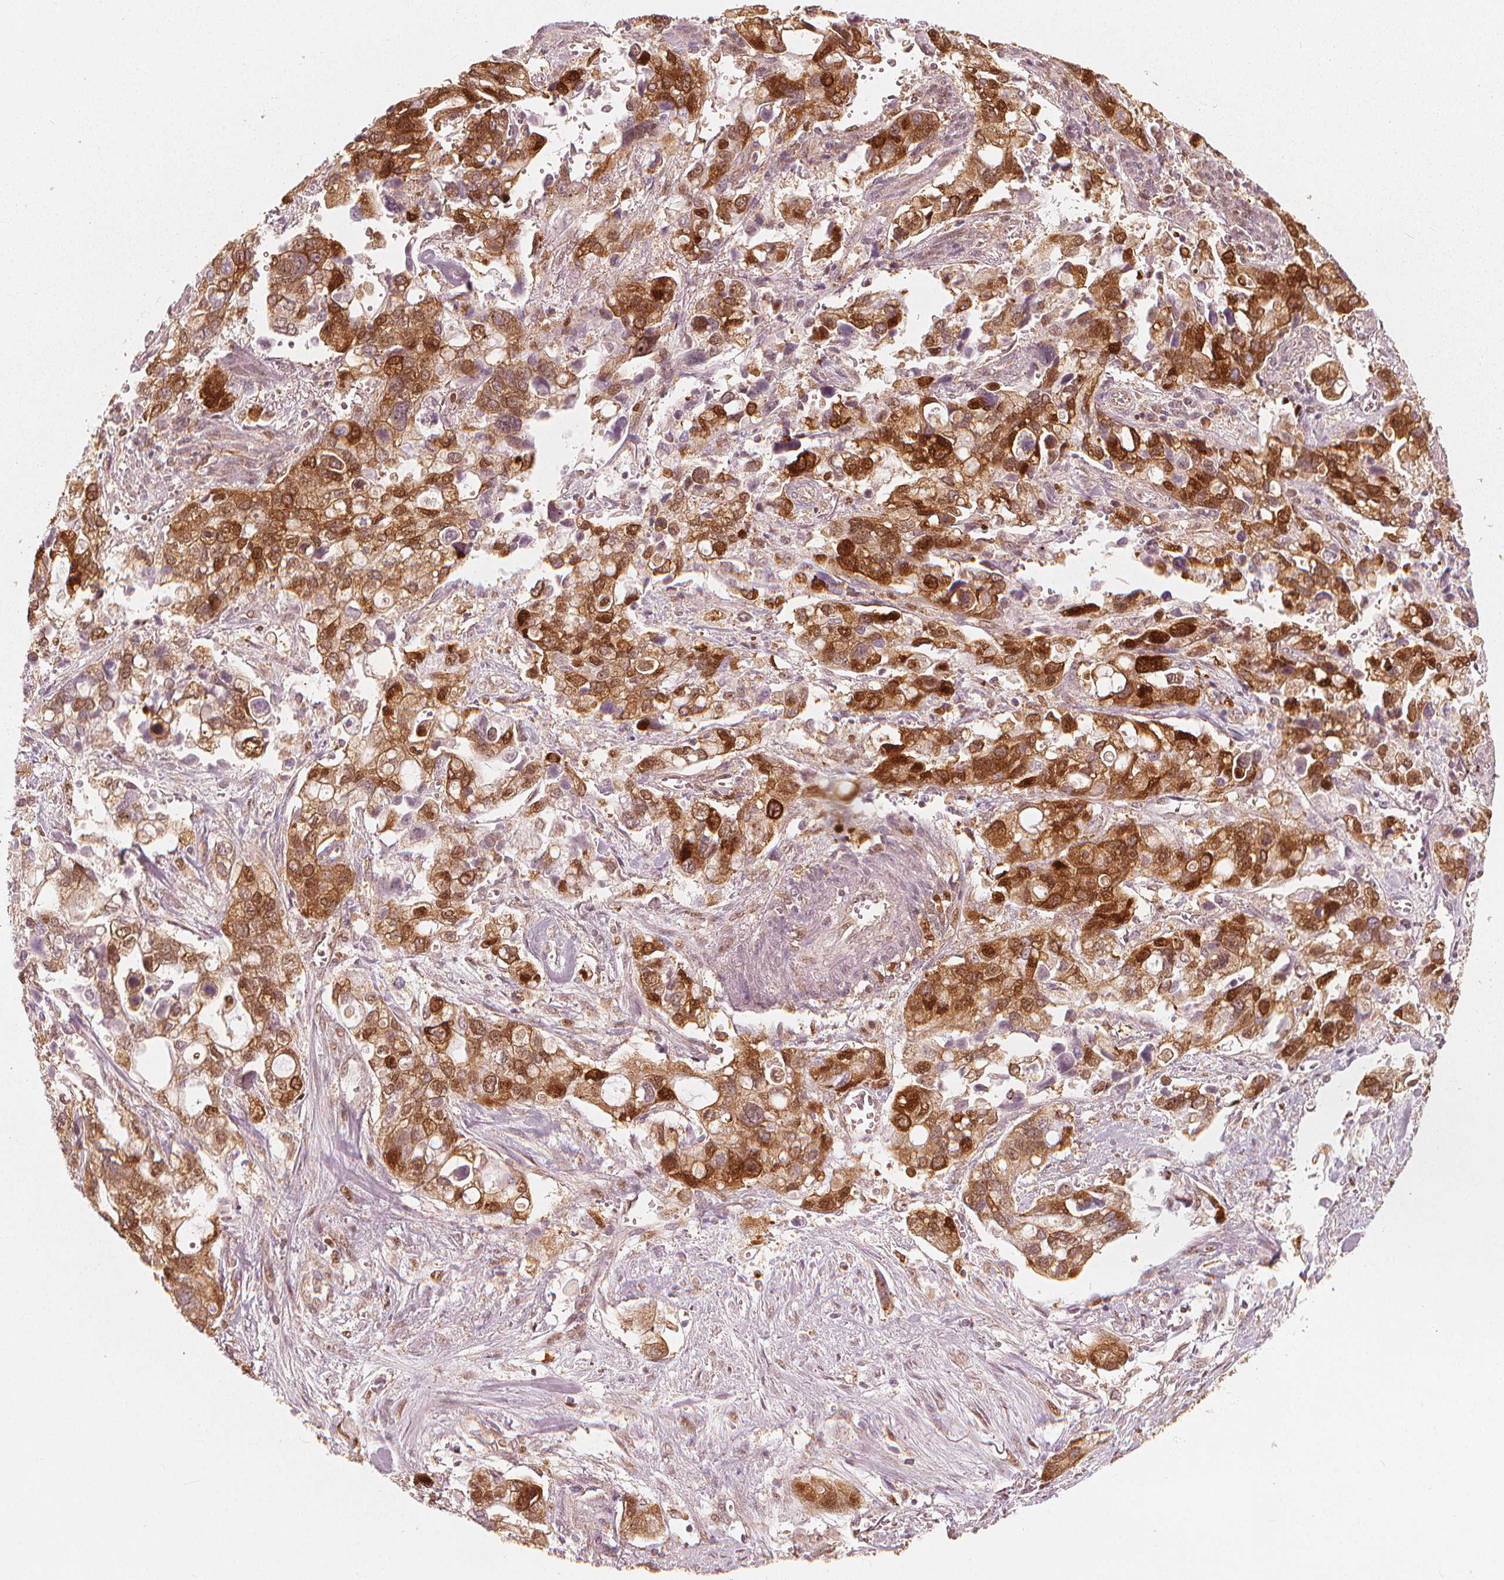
{"staining": {"intensity": "moderate", "quantity": ">75%", "location": "cytoplasmic/membranous,nuclear"}, "tissue": "stomach cancer", "cell_type": "Tumor cells", "image_type": "cancer", "snomed": [{"axis": "morphology", "description": "Adenocarcinoma, NOS"}, {"axis": "topography", "description": "Stomach, upper"}], "caption": "Protein staining shows moderate cytoplasmic/membranous and nuclear expression in about >75% of tumor cells in stomach adenocarcinoma.", "gene": "SQSTM1", "patient": {"sex": "female", "age": 81}}